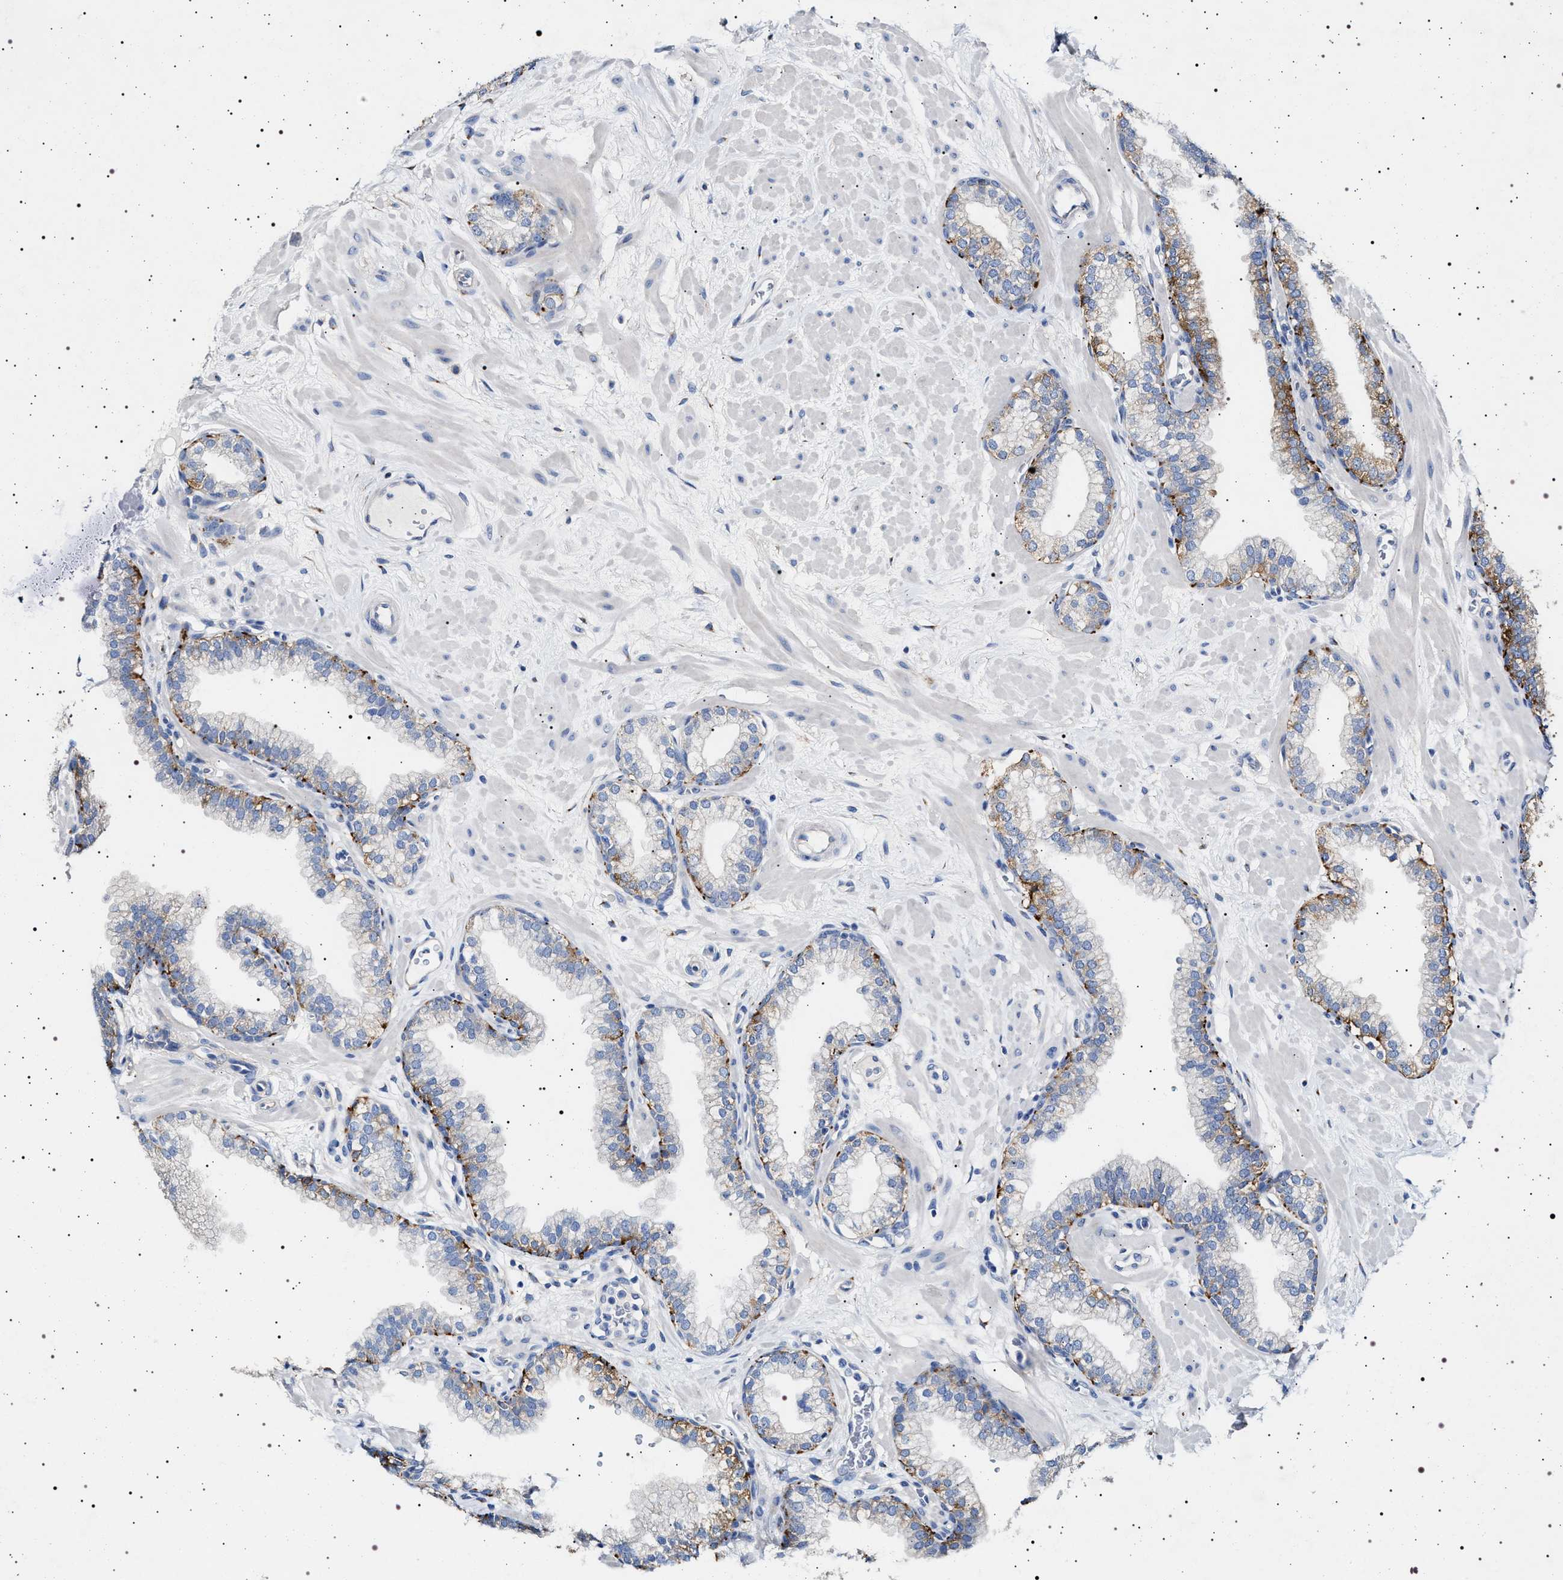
{"staining": {"intensity": "moderate", "quantity": "25%-75%", "location": "cytoplasmic/membranous"}, "tissue": "prostate", "cell_type": "Glandular cells", "image_type": "normal", "snomed": [{"axis": "morphology", "description": "Normal tissue, NOS"}, {"axis": "morphology", "description": "Urothelial carcinoma, Low grade"}, {"axis": "topography", "description": "Urinary bladder"}, {"axis": "topography", "description": "Prostate"}], "caption": "Immunohistochemistry (IHC) of normal human prostate shows medium levels of moderate cytoplasmic/membranous positivity in about 25%-75% of glandular cells.", "gene": "NAALADL2", "patient": {"sex": "male", "age": 60}}